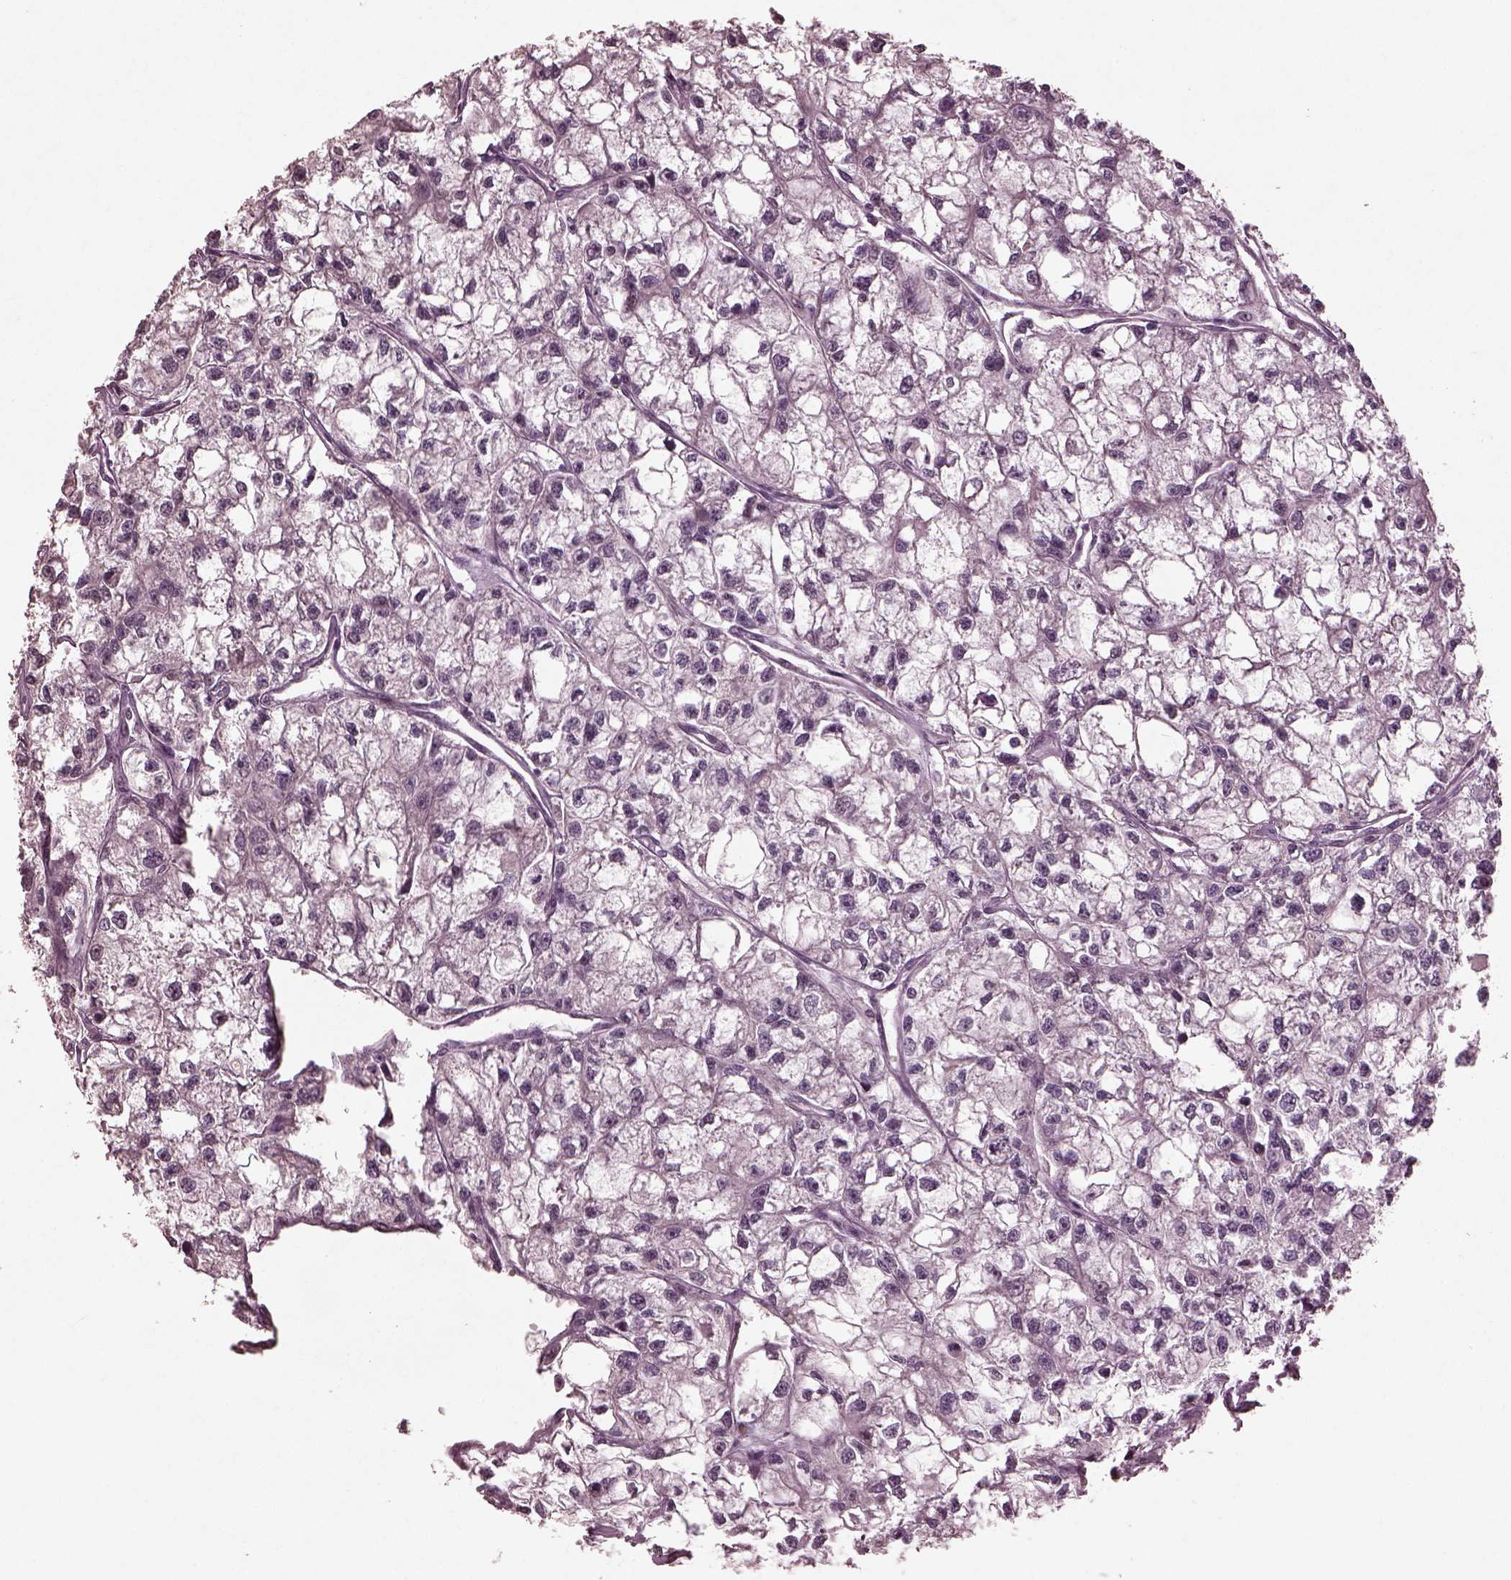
{"staining": {"intensity": "negative", "quantity": "none", "location": "none"}, "tissue": "renal cancer", "cell_type": "Tumor cells", "image_type": "cancer", "snomed": [{"axis": "morphology", "description": "Adenocarcinoma, NOS"}, {"axis": "topography", "description": "Kidney"}], "caption": "High power microscopy photomicrograph of an immunohistochemistry (IHC) histopathology image of renal cancer, revealing no significant positivity in tumor cells.", "gene": "IL18RAP", "patient": {"sex": "male", "age": 56}}